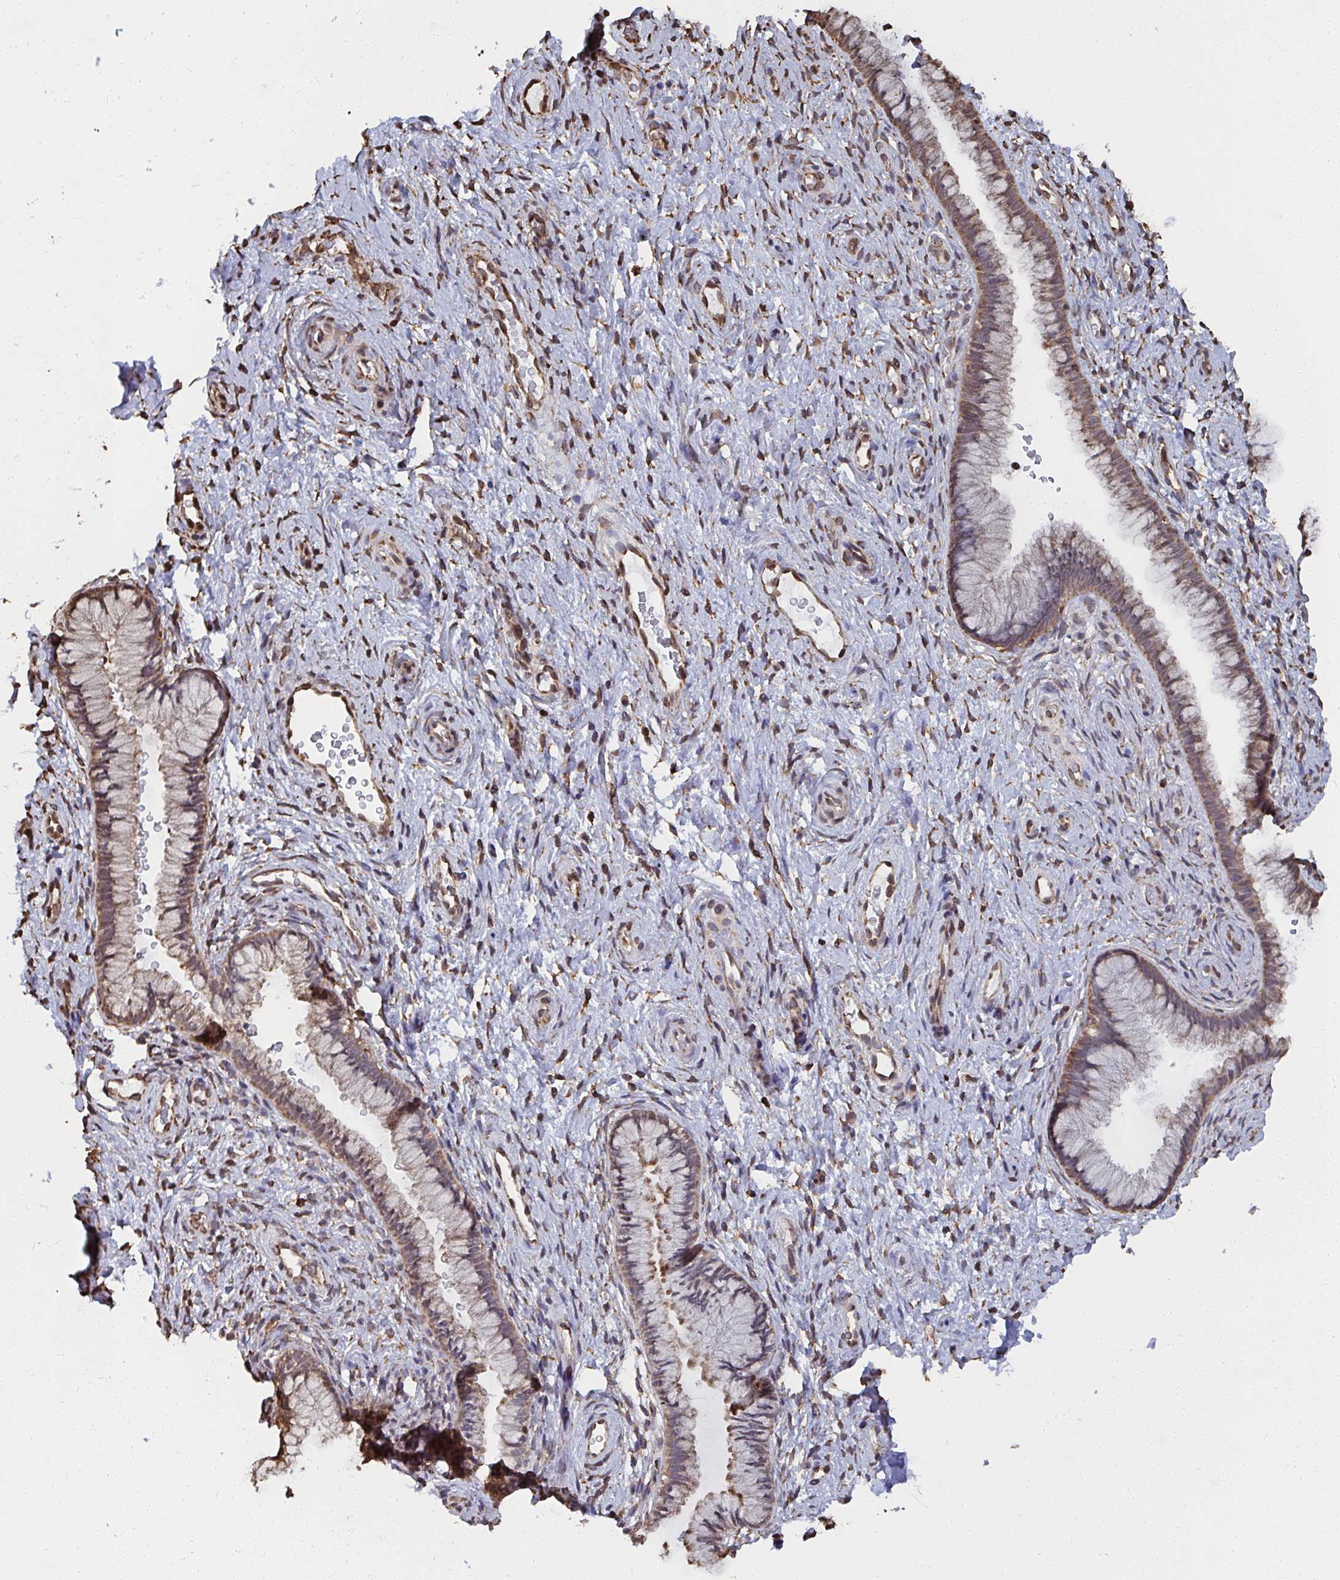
{"staining": {"intensity": "moderate", "quantity": ">75%", "location": "cytoplasmic/membranous"}, "tissue": "cervix", "cell_type": "Glandular cells", "image_type": "normal", "snomed": [{"axis": "morphology", "description": "Normal tissue, NOS"}, {"axis": "topography", "description": "Cervix"}], "caption": "A histopathology image showing moderate cytoplasmic/membranous positivity in approximately >75% of glandular cells in unremarkable cervix, as visualized by brown immunohistochemical staining.", "gene": "SYNCRIP", "patient": {"sex": "female", "age": 34}}